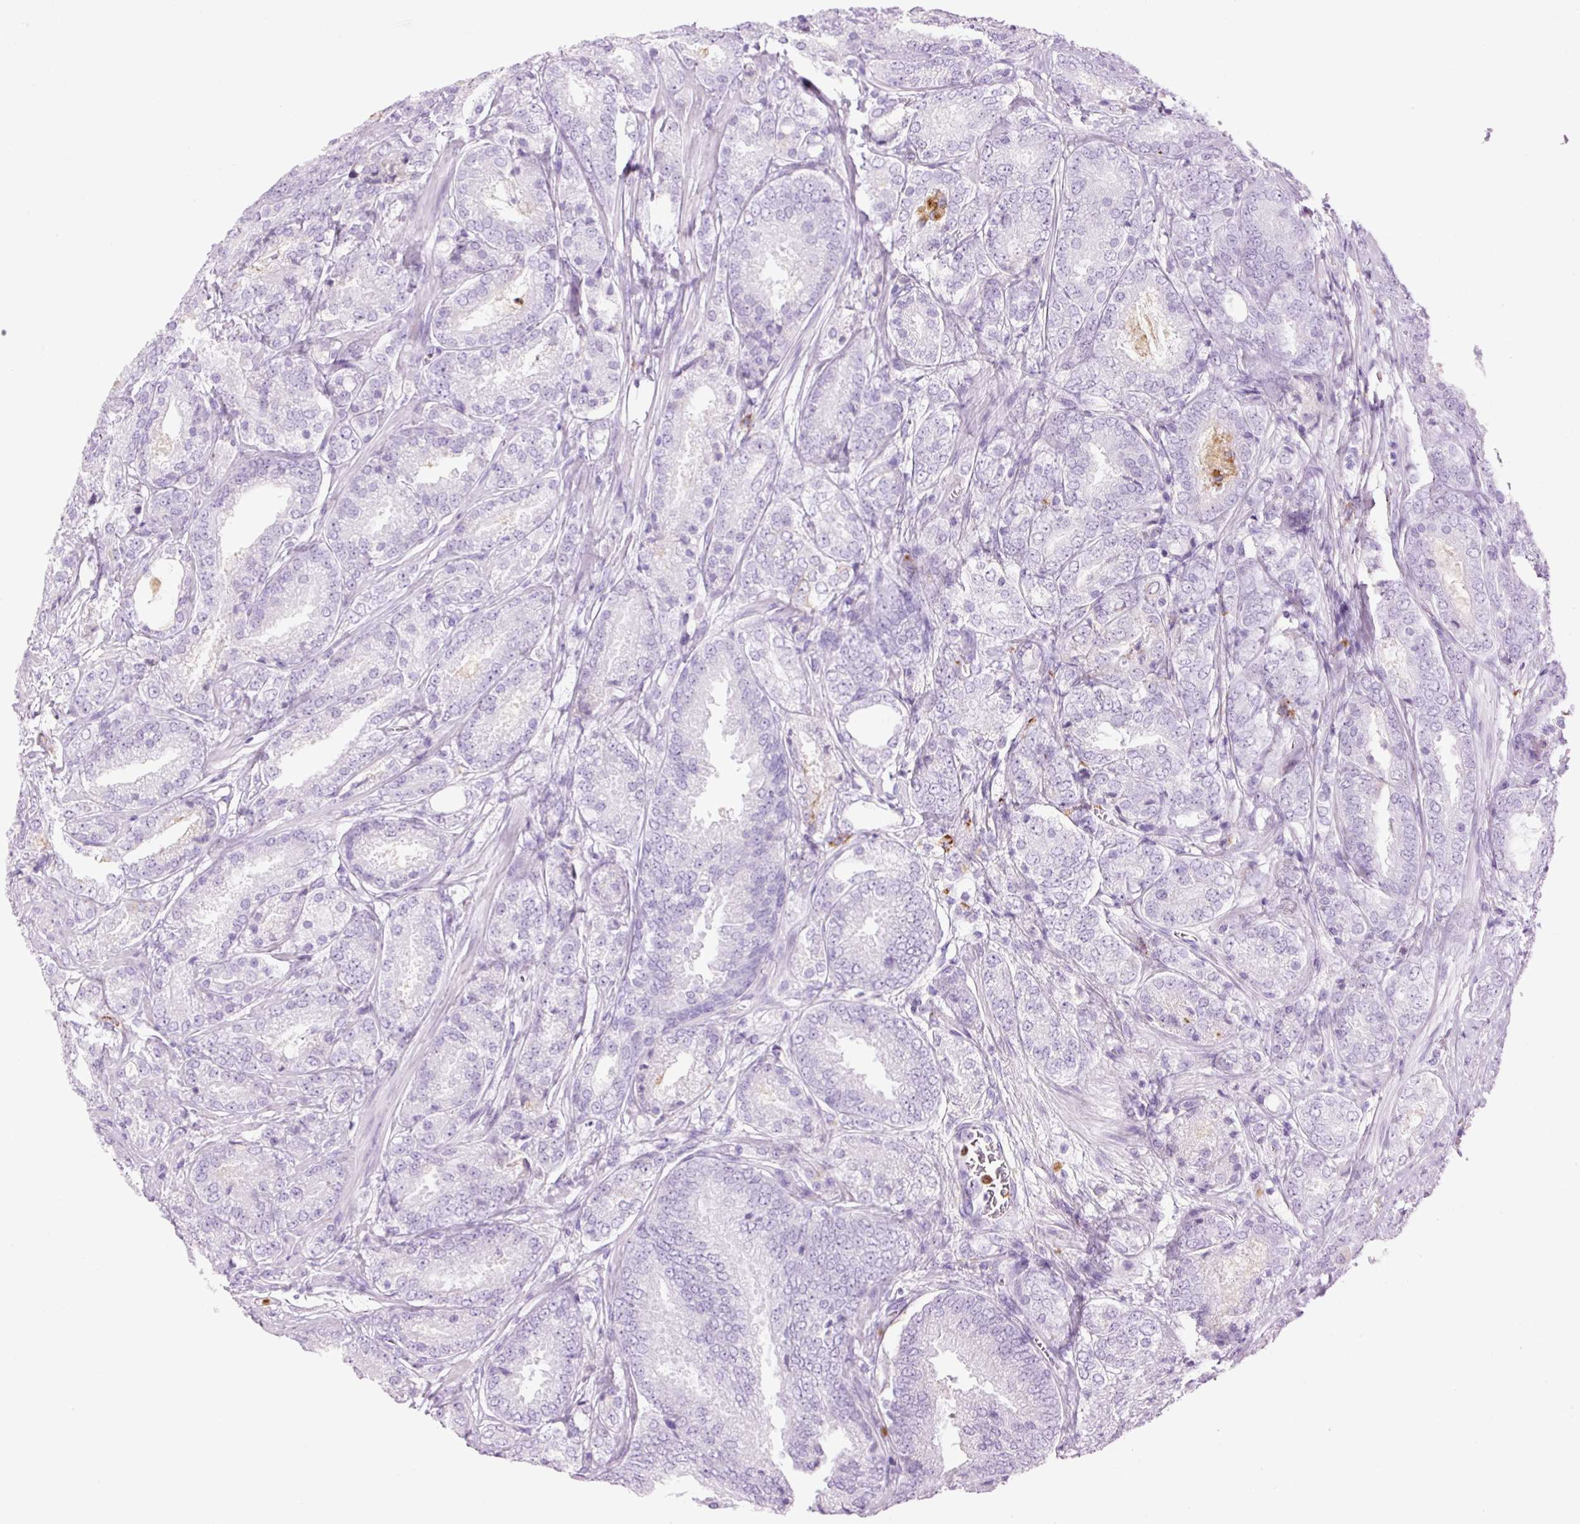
{"staining": {"intensity": "negative", "quantity": "none", "location": "none"}, "tissue": "prostate cancer", "cell_type": "Tumor cells", "image_type": "cancer", "snomed": [{"axis": "morphology", "description": "Adenocarcinoma, High grade"}, {"axis": "topography", "description": "Prostate"}], "caption": "Immunohistochemistry (IHC) image of neoplastic tissue: prostate cancer stained with DAB displays no significant protein staining in tumor cells. (Brightfield microscopy of DAB (3,3'-diaminobenzidine) immunohistochemistry (IHC) at high magnification).", "gene": "LYZ", "patient": {"sex": "male", "age": 63}}